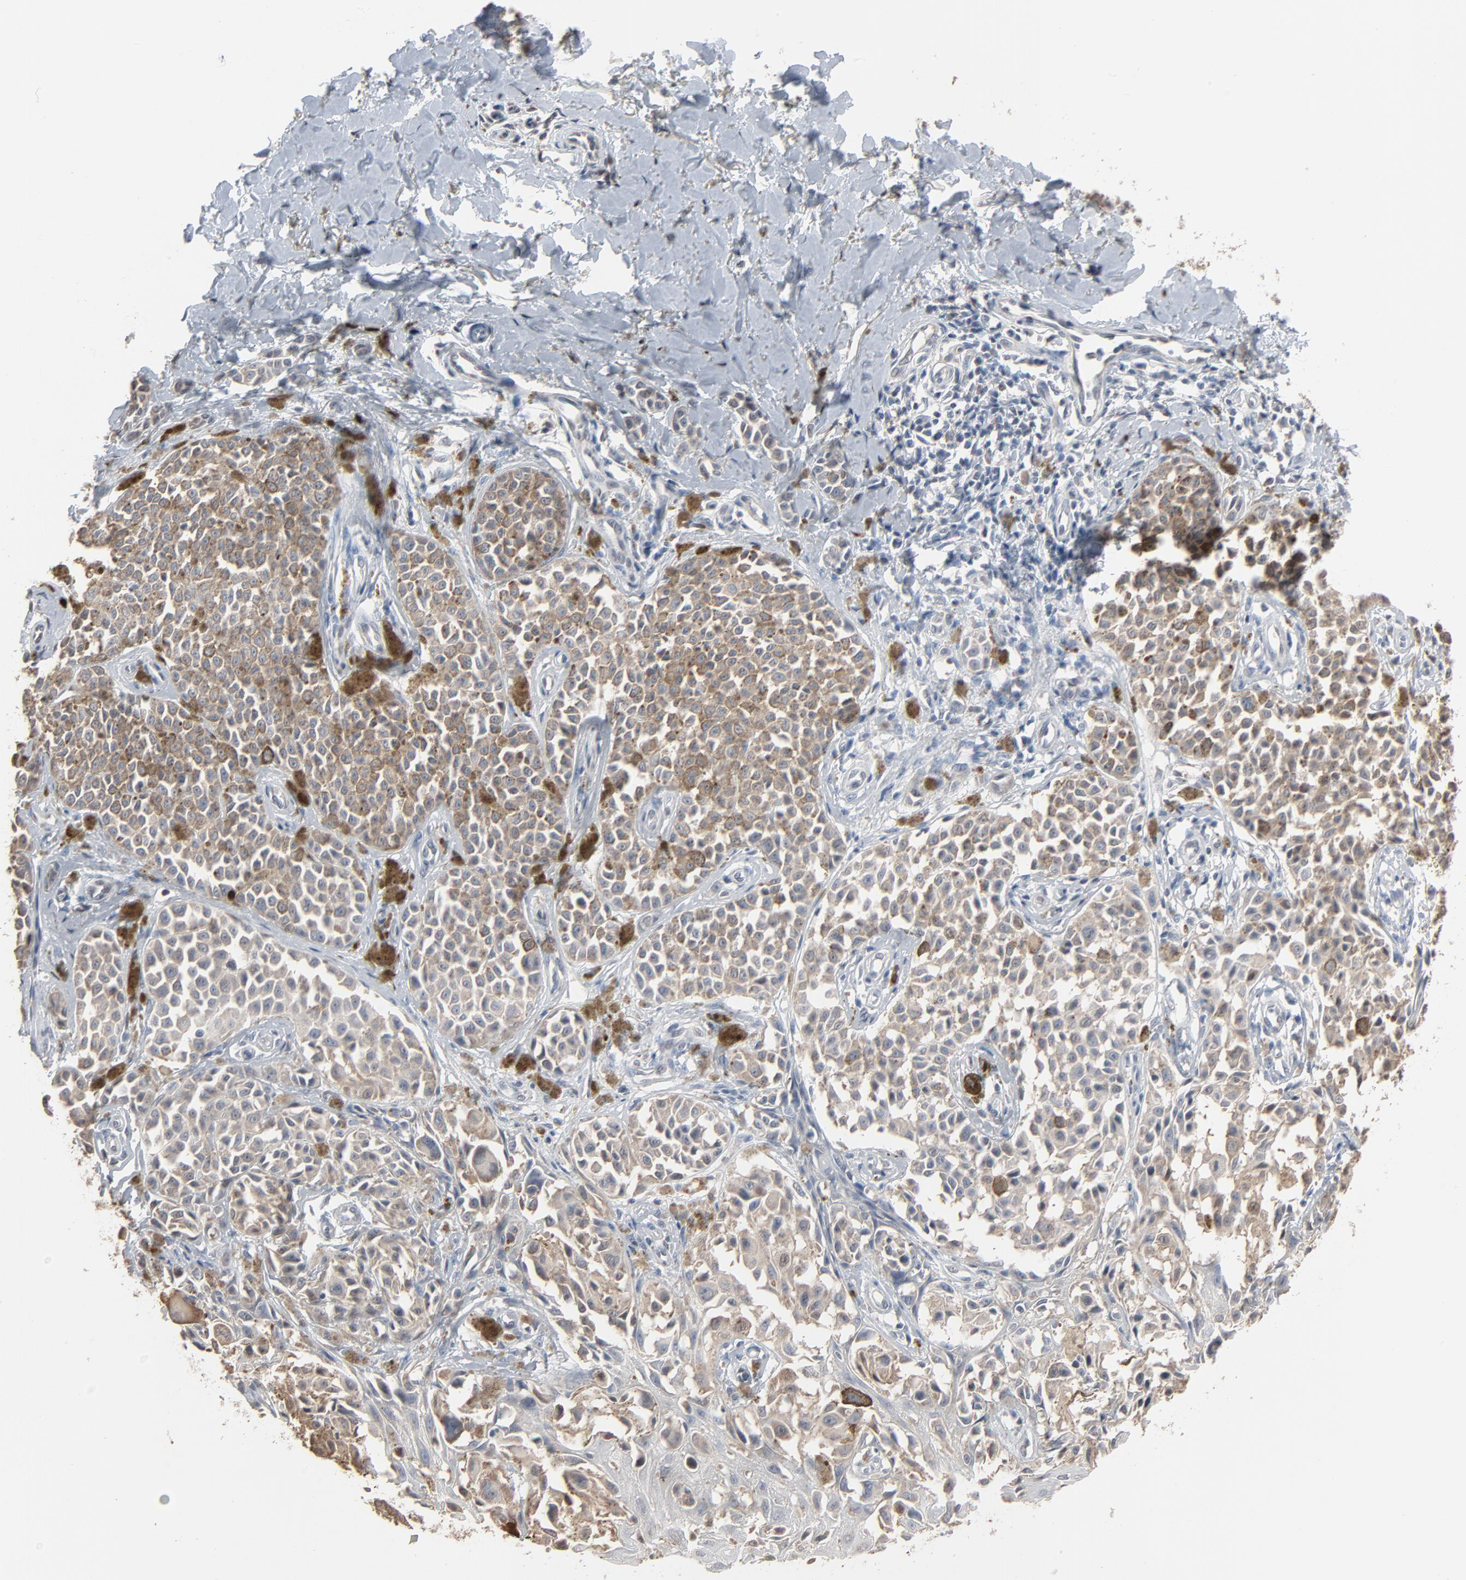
{"staining": {"intensity": "weak", "quantity": ">75%", "location": "cytoplasmic/membranous"}, "tissue": "melanoma", "cell_type": "Tumor cells", "image_type": "cancer", "snomed": [{"axis": "morphology", "description": "Malignant melanoma, NOS"}, {"axis": "topography", "description": "Skin"}], "caption": "Immunohistochemical staining of malignant melanoma exhibits low levels of weak cytoplasmic/membranous positivity in about >75% of tumor cells. (Stains: DAB in brown, nuclei in blue, Microscopy: brightfield microscopy at high magnification).", "gene": "CCT5", "patient": {"sex": "female", "age": 38}}